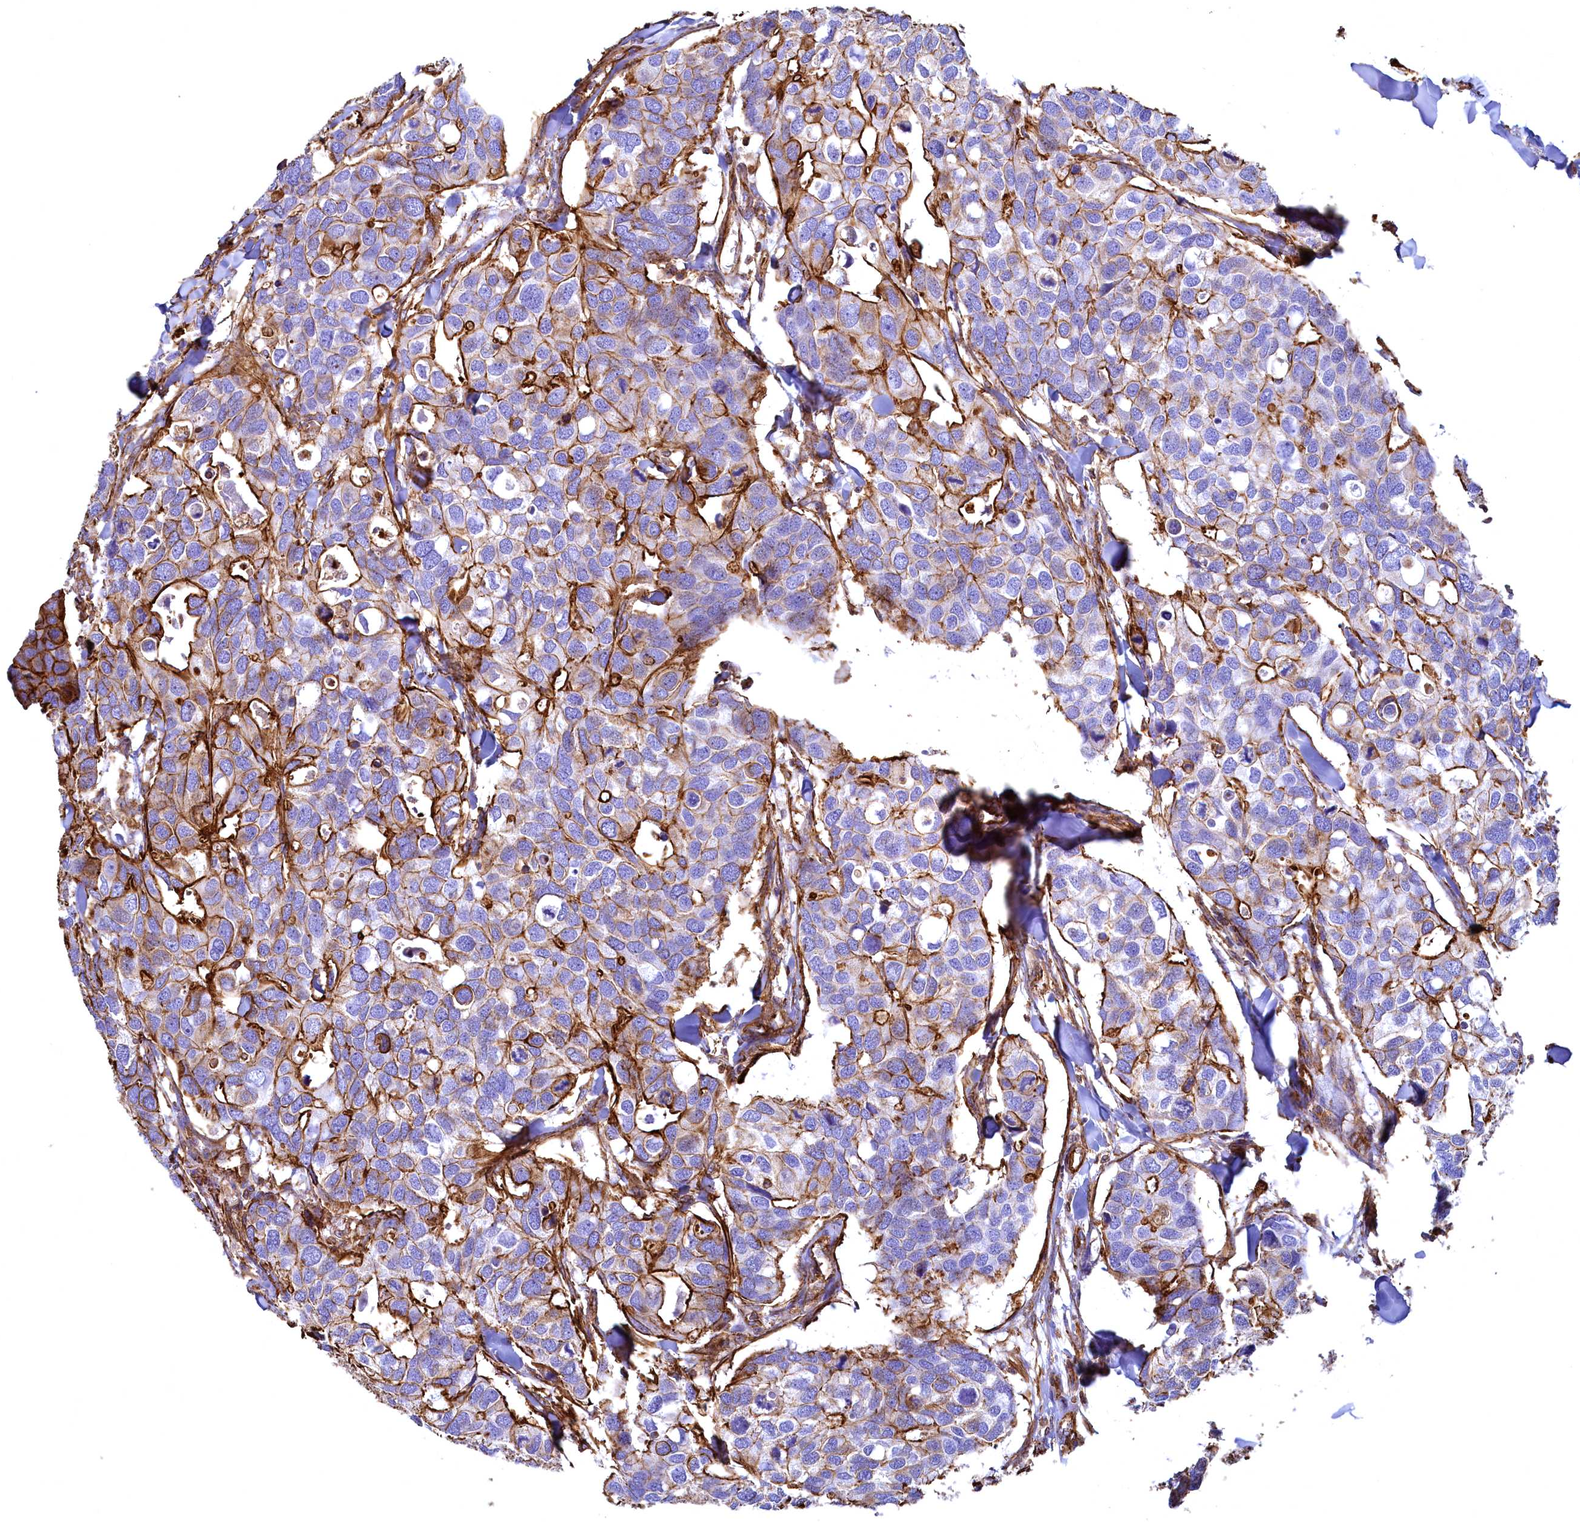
{"staining": {"intensity": "strong", "quantity": "25%-75%", "location": "cytoplasmic/membranous"}, "tissue": "breast cancer", "cell_type": "Tumor cells", "image_type": "cancer", "snomed": [{"axis": "morphology", "description": "Duct carcinoma"}, {"axis": "topography", "description": "Breast"}], "caption": "Human breast intraductal carcinoma stained for a protein (brown) demonstrates strong cytoplasmic/membranous positive staining in approximately 25%-75% of tumor cells.", "gene": "THBS1", "patient": {"sex": "female", "age": 83}}